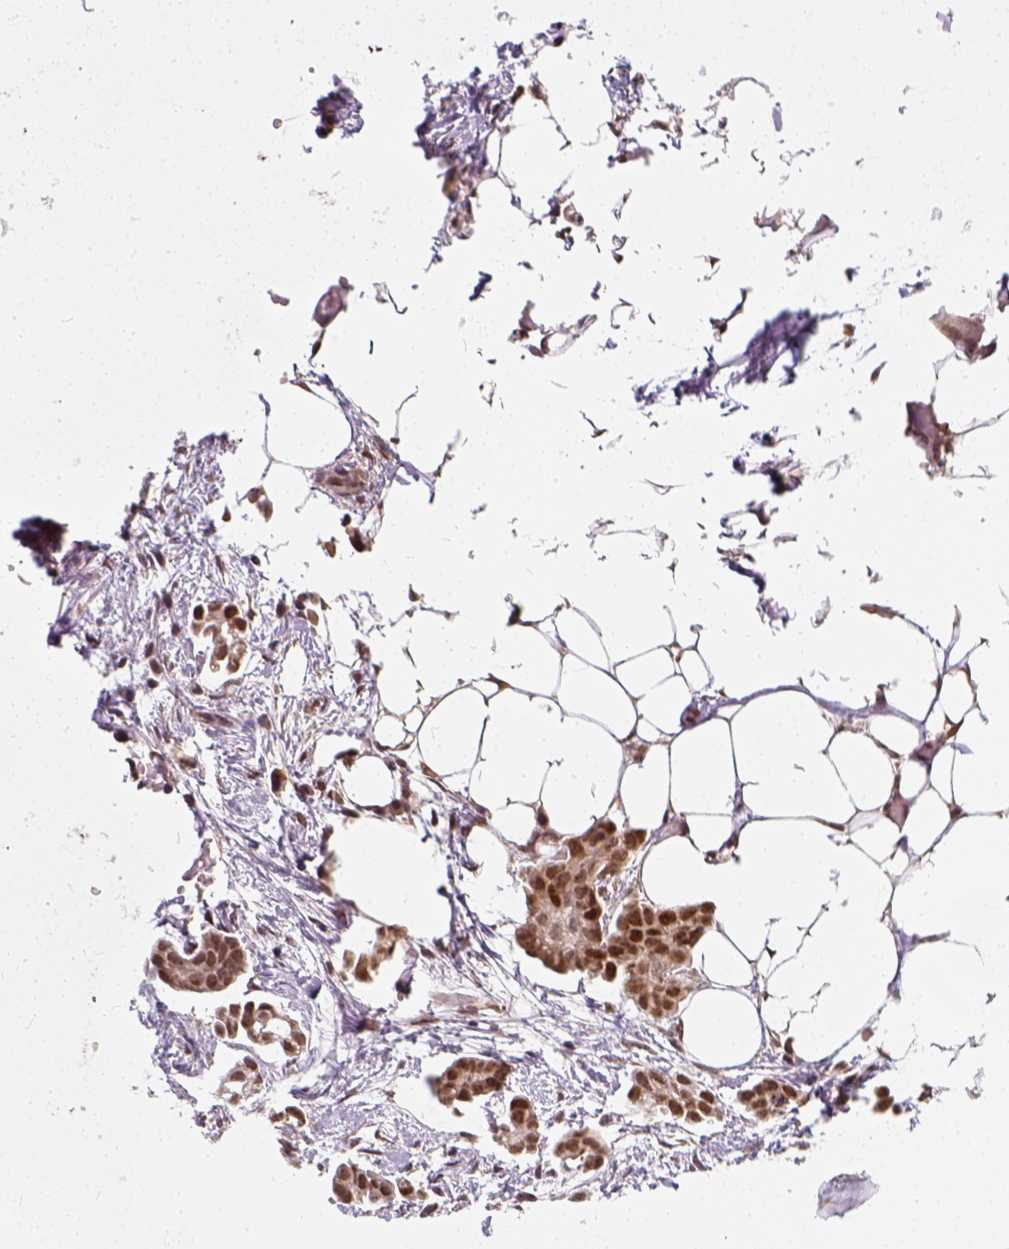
{"staining": {"intensity": "moderate", "quantity": ">75%", "location": "nuclear"}, "tissue": "ovarian cancer", "cell_type": "Tumor cells", "image_type": "cancer", "snomed": [{"axis": "morphology", "description": "Cystadenocarcinoma, serous, NOS"}, {"axis": "topography", "description": "Ovary"}], "caption": "Moderate nuclear expression for a protein is seen in about >75% of tumor cells of ovarian serous cystadenocarcinoma using immunohistochemistry.", "gene": "ZMAT3", "patient": {"sex": "female", "age": 50}}